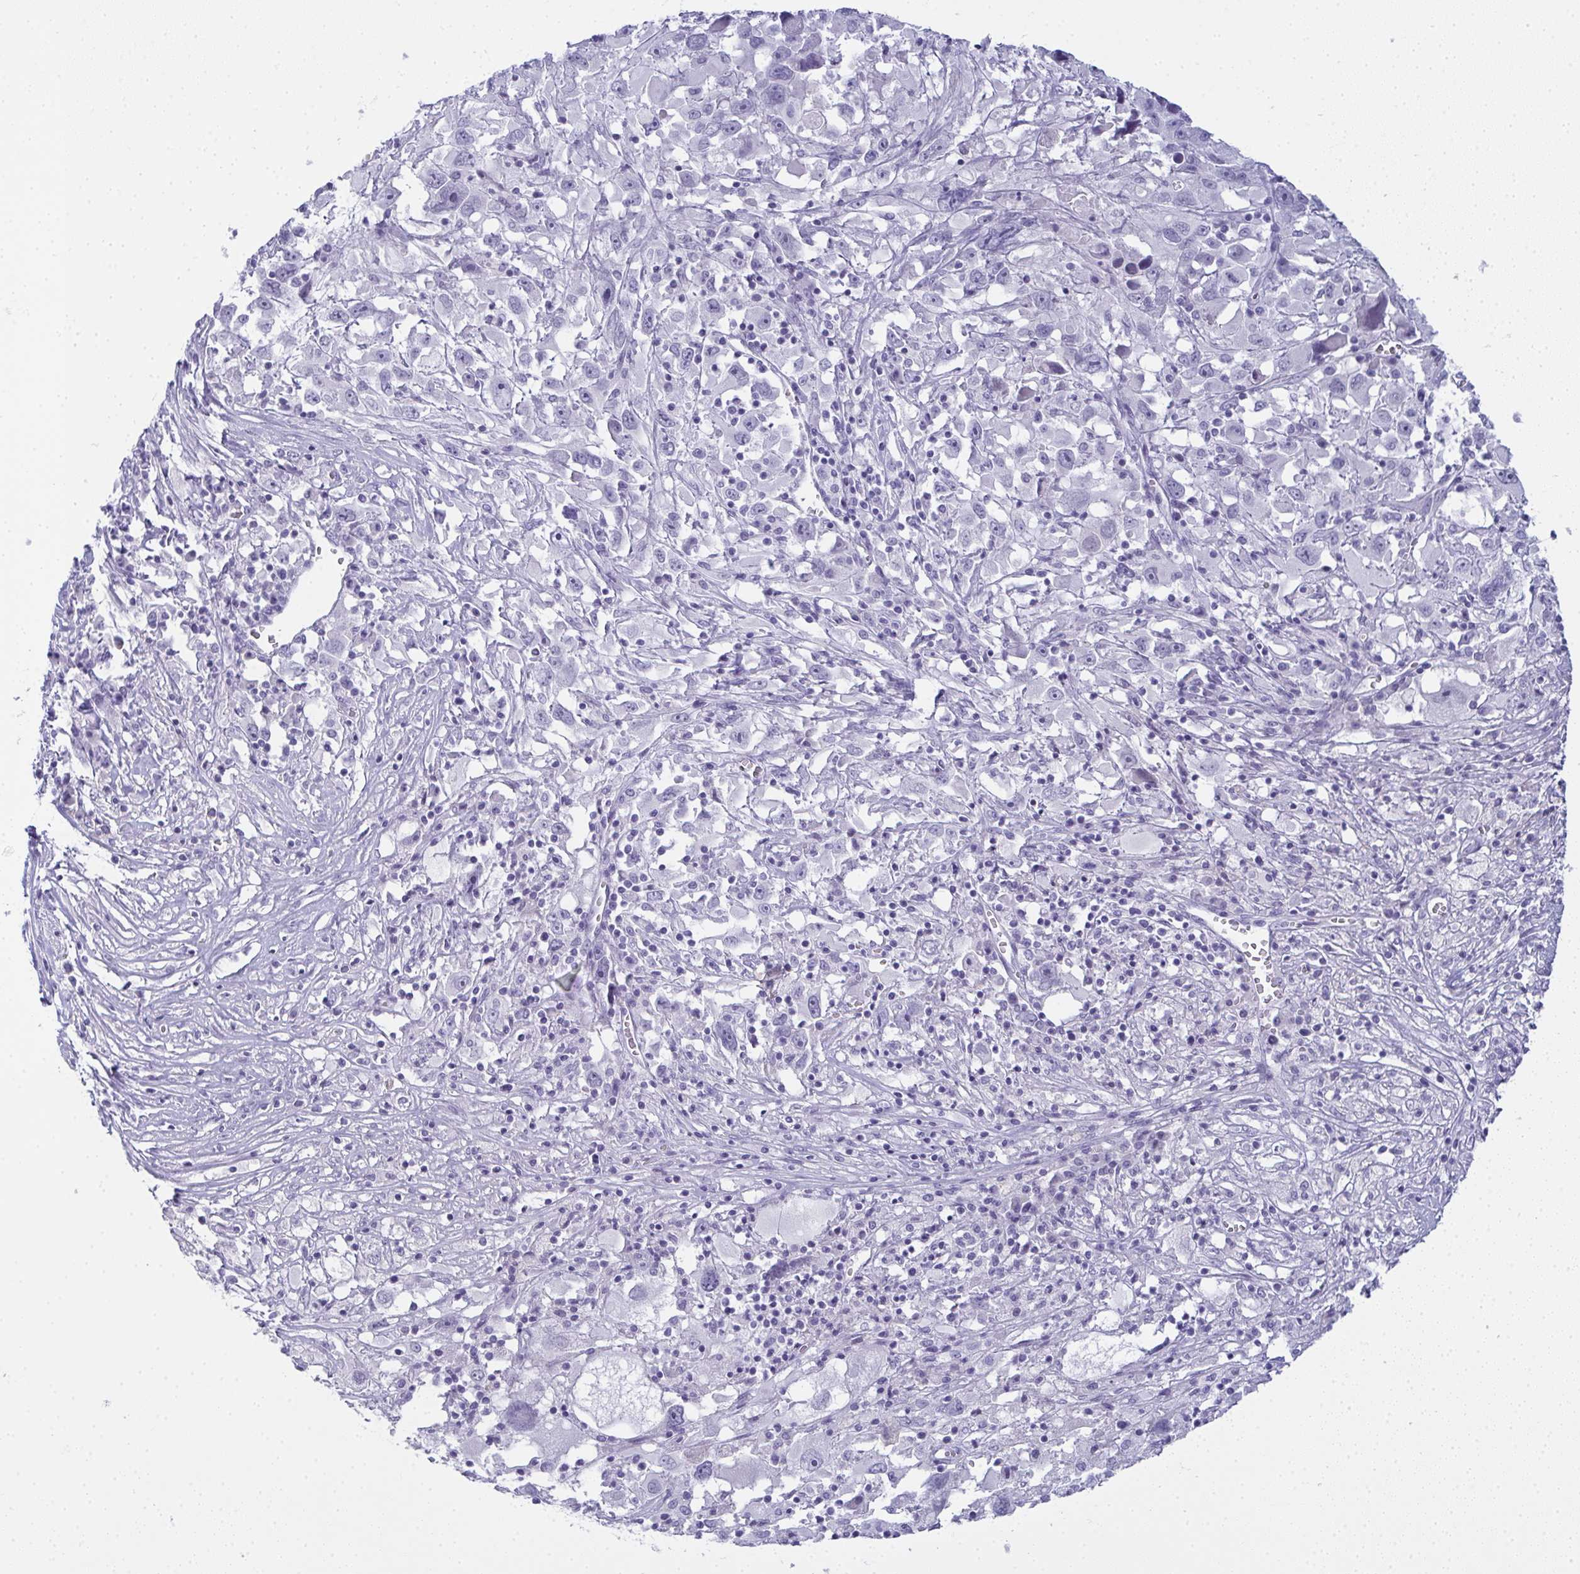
{"staining": {"intensity": "negative", "quantity": "none", "location": "none"}, "tissue": "melanoma", "cell_type": "Tumor cells", "image_type": "cancer", "snomed": [{"axis": "morphology", "description": "Malignant melanoma, Metastatic site"}, {"axis": "topography", "description": "Soft tissue"}], "caption": "Micrograph shows no protein positivity in tumor cells of melanoma tissue.", "gene": "SLC36A2", "patient": {"sex": "male", "age": 50}}